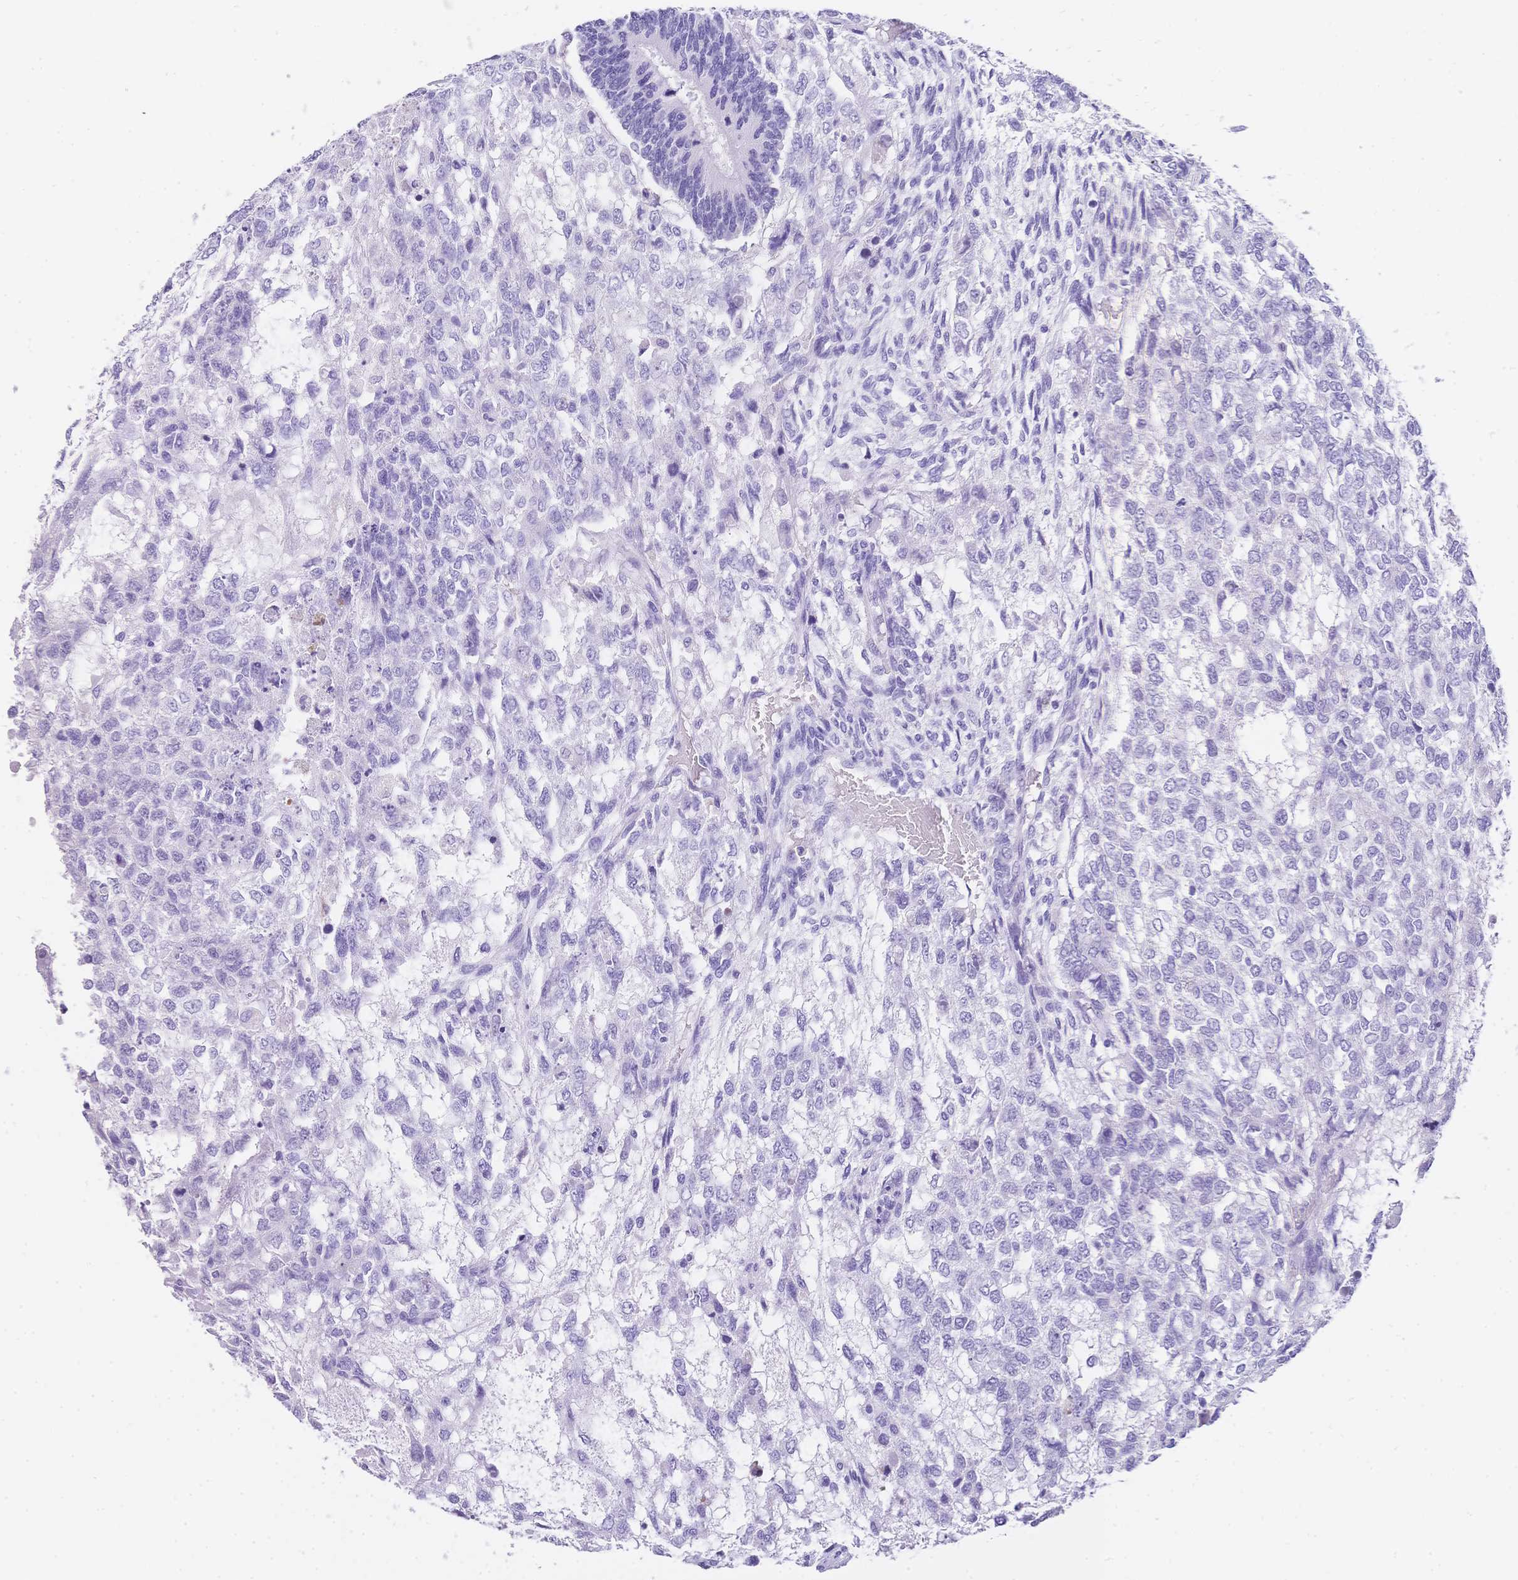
{"staining": {"intensity": "negative", "quantity": "none", "location": "none"}, "tissue": "testis cancer", "cell_type": "Tumor cells", "image_type": "cancer", "snomed": [{"axis": "morphology", "description": "Carcinoma, Embryonal, NOS"}, {"axis": "topography", "description": "Testis"}], "caption": "The IHC micrograph has no significant staining in tumor cells of testis embryonal carcinoma tissue. (Brightfield microscopy of DAB IHC at high magnification).", "gene": "MUC21", "patient": {"sex": "male", "age": 23}}